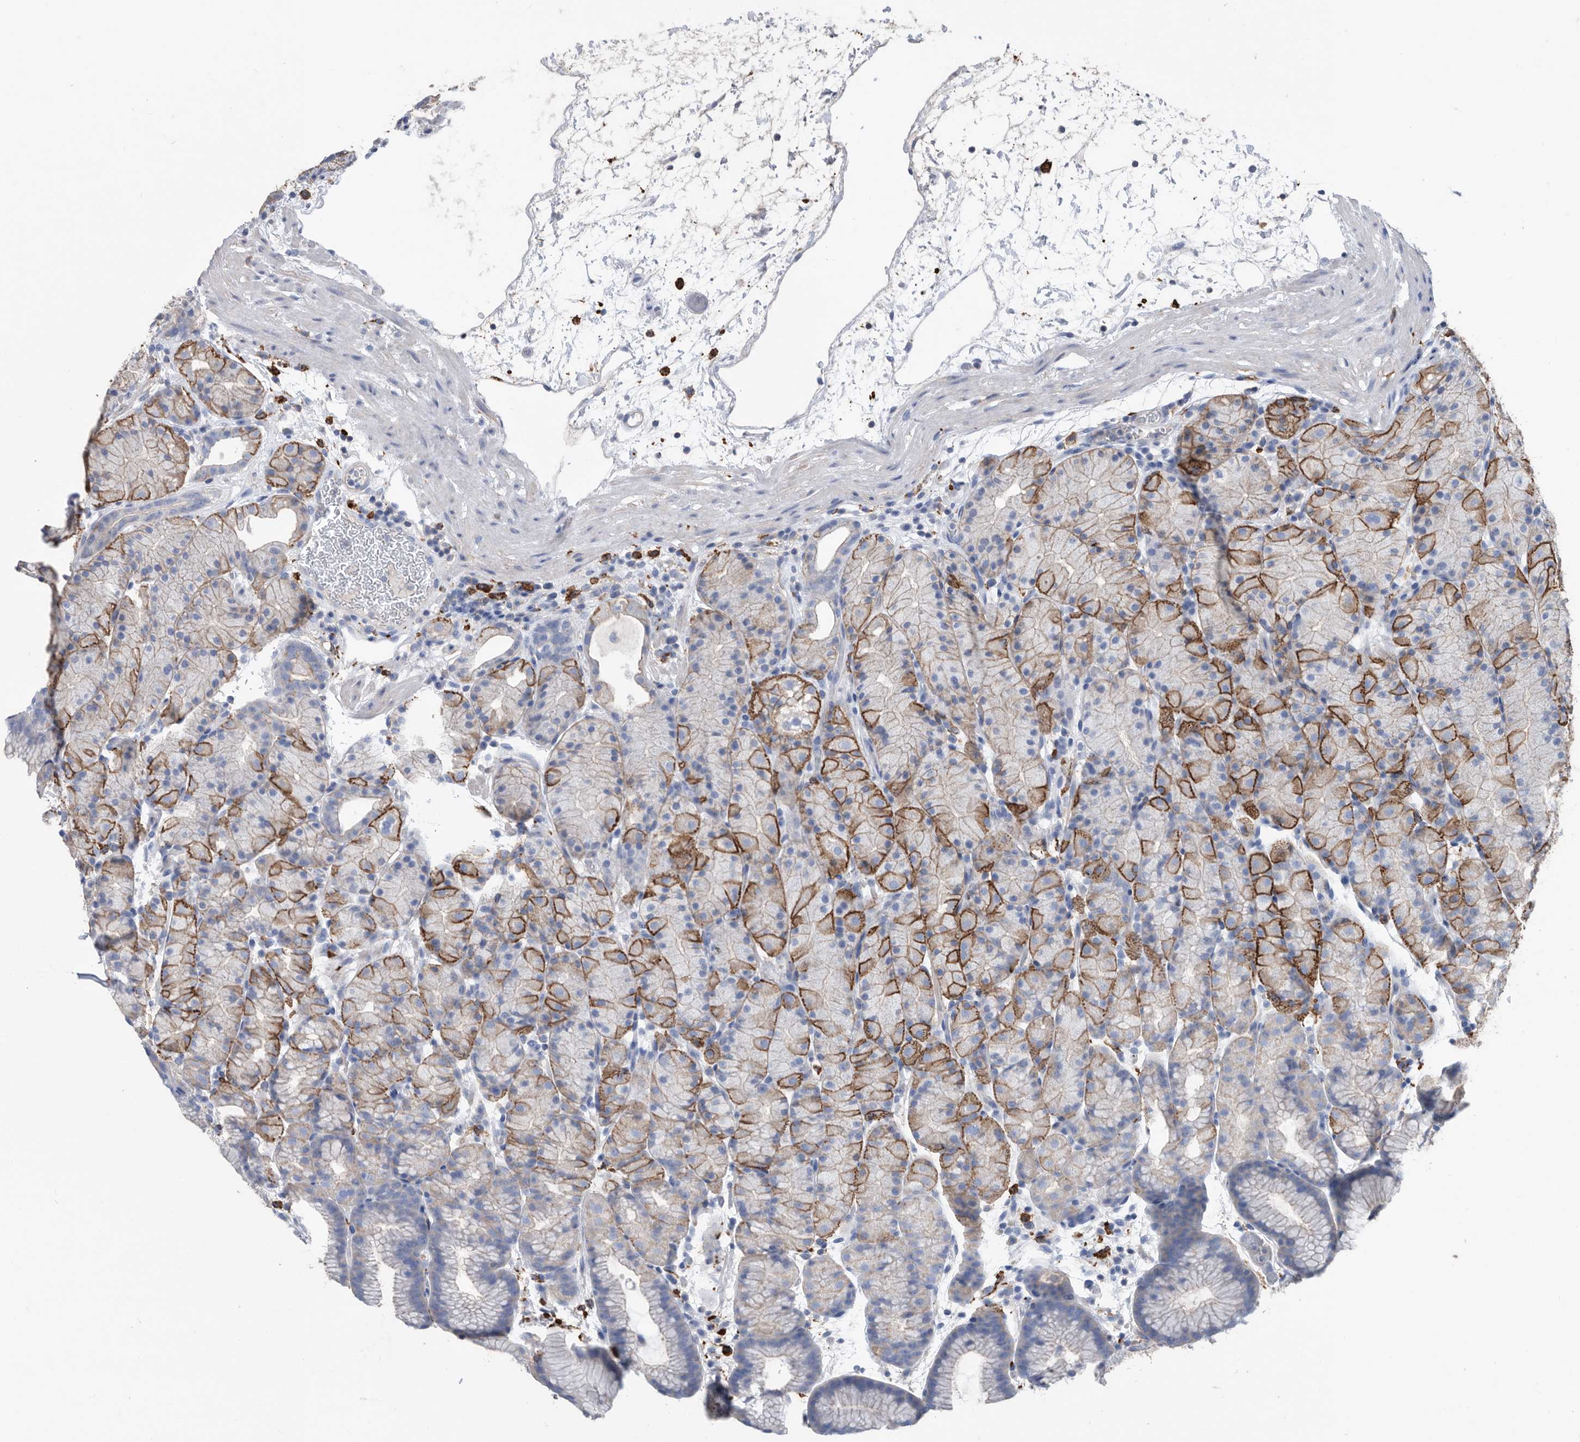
{"staining": {"intensity": "moderate", "quantity": "25%-75%", "location": "cytoplasmic/membranous"}, "tissue": "stomach", "cell_type": "Glandular cells", "image_type": "normal", "snomed": [{"axis": "morphology", "description": "Normal tissue, NOS"}, {"axis": "topography", "description": "Stomach, upper"}], "caption": "This micrograph demonstrates immunohistochemistry staining of normal human stomach, with medium moderate cytoplasmic/membranous positivity in about 25%-75% of glandular cells.", "gene": "MS4A4A", "patient": {"sex": "male", "age": 48}}